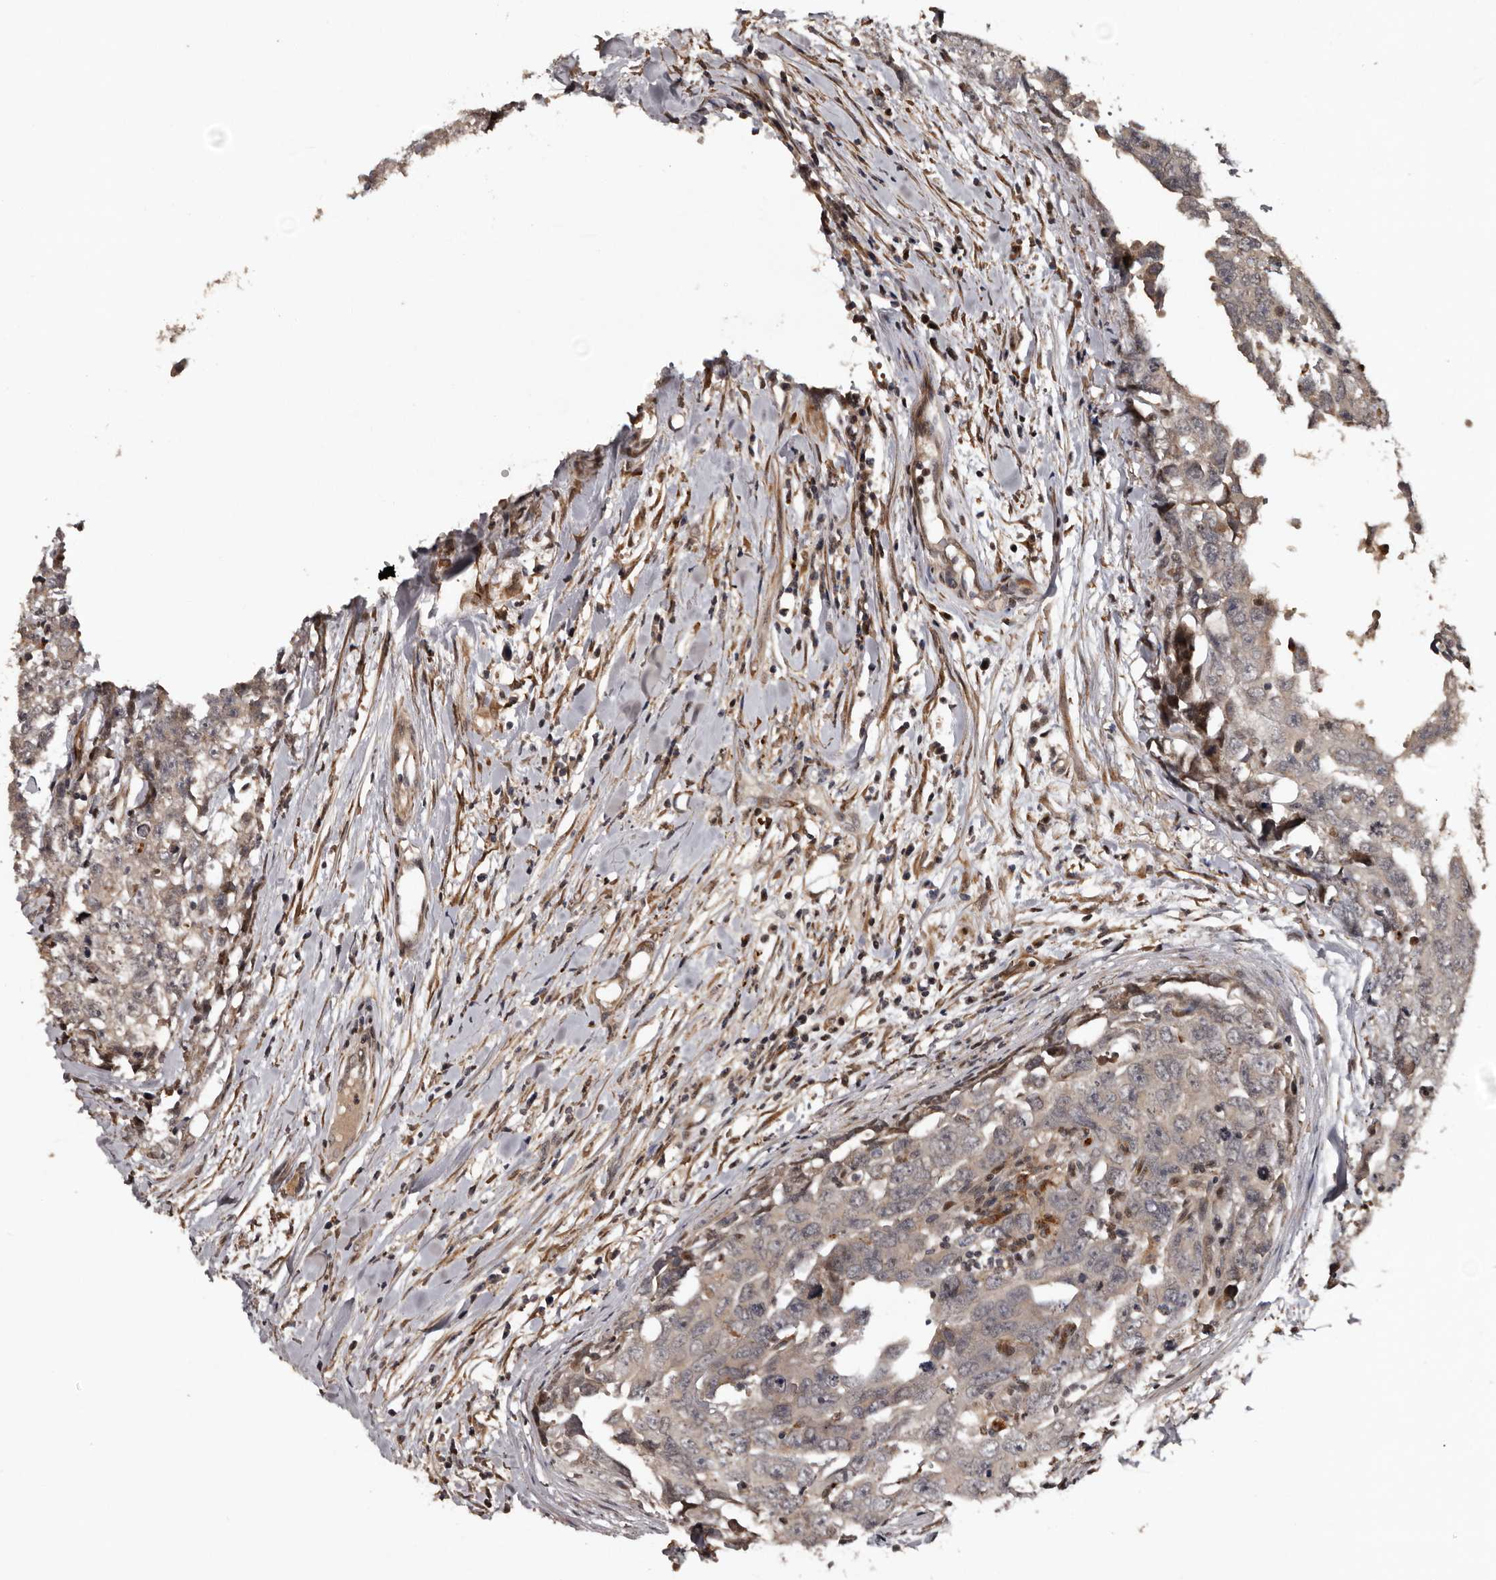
{"staining": {"intensity": "negative", "quantity": "none", "location": "none"}, "tissue": "testis cancer", "cell_type": "Tumor cells", "image_type": "cancer", "snomed": [{"axis": "morphology", "description": "Carcinoma, Embryonal, NOS"}, {"axis": "topography", "description": "Testis"}], "caption": "Image shows no protein positivity in tumor cells of embryonal carcinoma (testis) tissue.", "gene": "SERTAD4", "patient": {"sex": "male", "age": 28}}